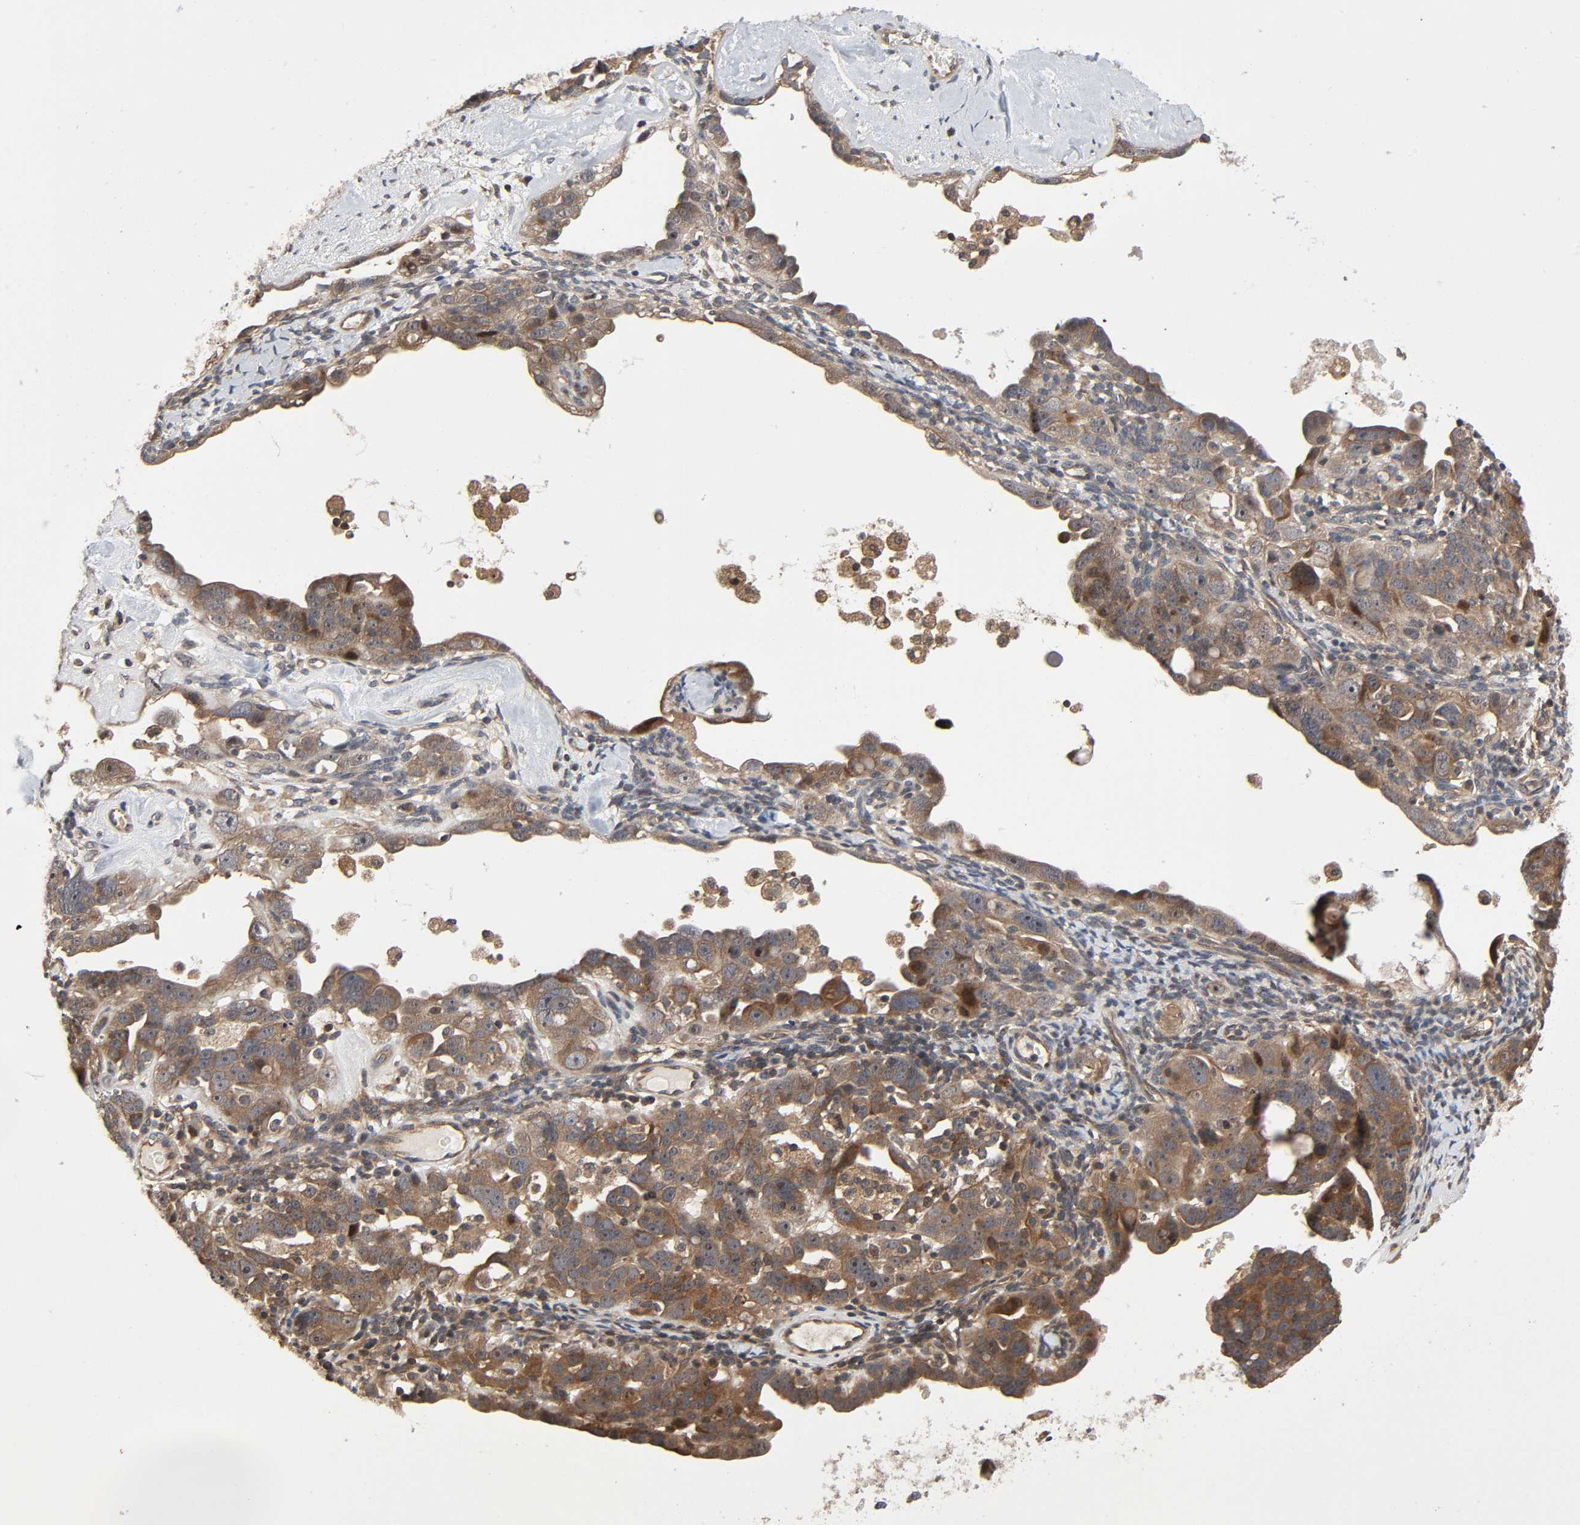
{"staining": {"intensity": "moderate", "quantity": ">75%", "location": "cytoplasmic/membranous"}, "tissue": "ovarian cancer", "cell_type": "Tumor cells", "image_type": "cancer", "snomed": [{"axis": "morphology", "description": "Cystadenocarcinoma, serous, NOS"}, {"axis": "topography", "description": "Ovary"}], "caption": "Immunohistochemistry (IHC) (DAB) staining of ovarian serous cystadenocarcinoma shows moderate cytoplasmic/membranous protein positivity in about >75% of tumor cells.", "gene": "PPP2R1B", "patient": {"sex": "female", "age": 66}}